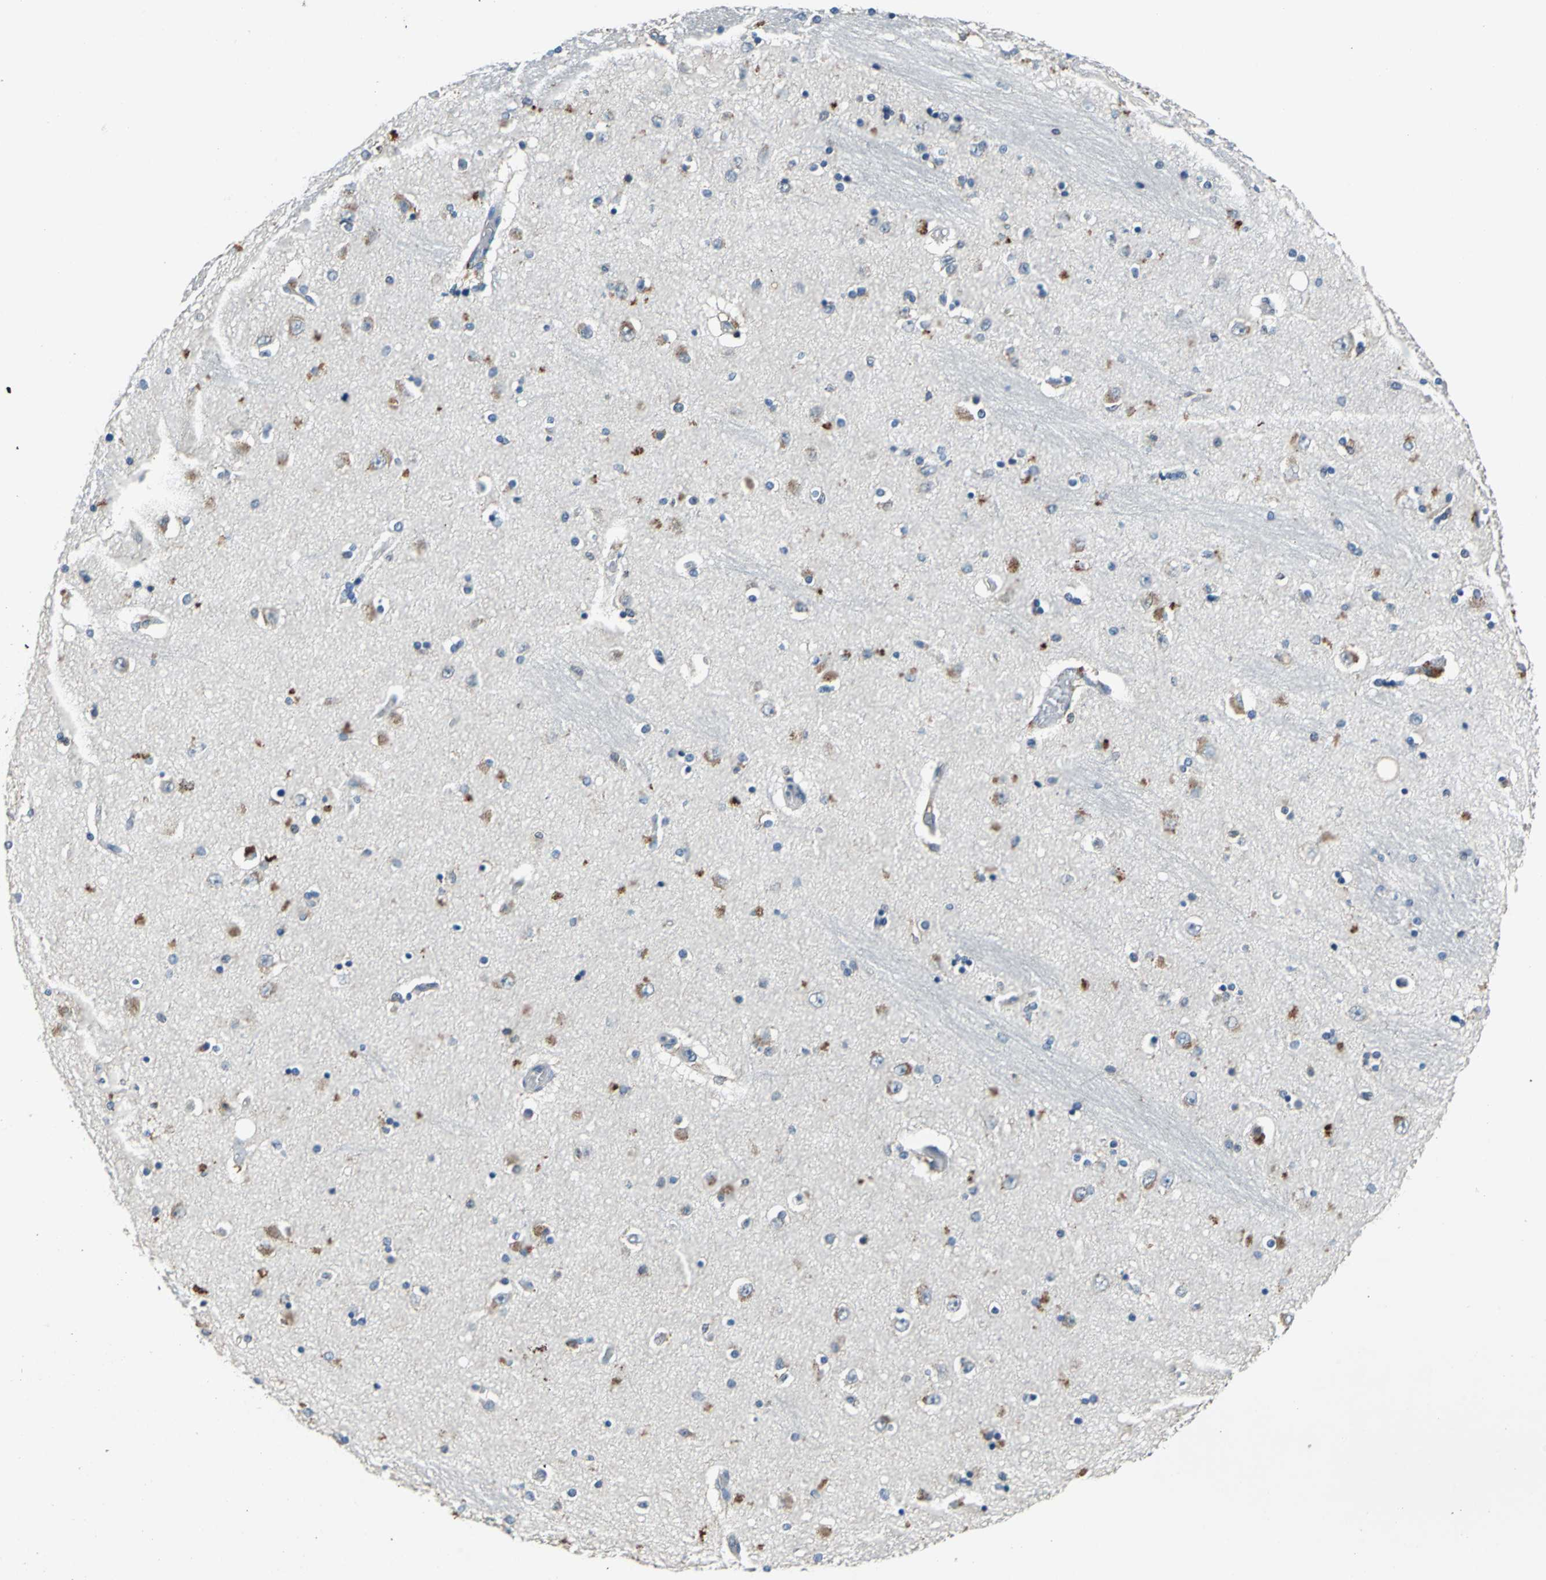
{"staining": {"intensity": "moderate", "quantity": "25%-75%", "location": "cytoplasmic/membranous"}, "tissue": "hippocampus", "cell_type": "Glial cells", "image_type": "normal", "snomed": [{"axis": "morphology", "description": "Normal tissue, NOS"}, {"axis": "topography", "description": "Hippocampus"}], "caption": "Protein staining of unremarkable hippocampus reveals moderate cytoplasmic/membranous expression in approximately 25%-75% of glial cells.", "gene": "SLC19A2", "patient": {"sex": "female", "age": 54}}